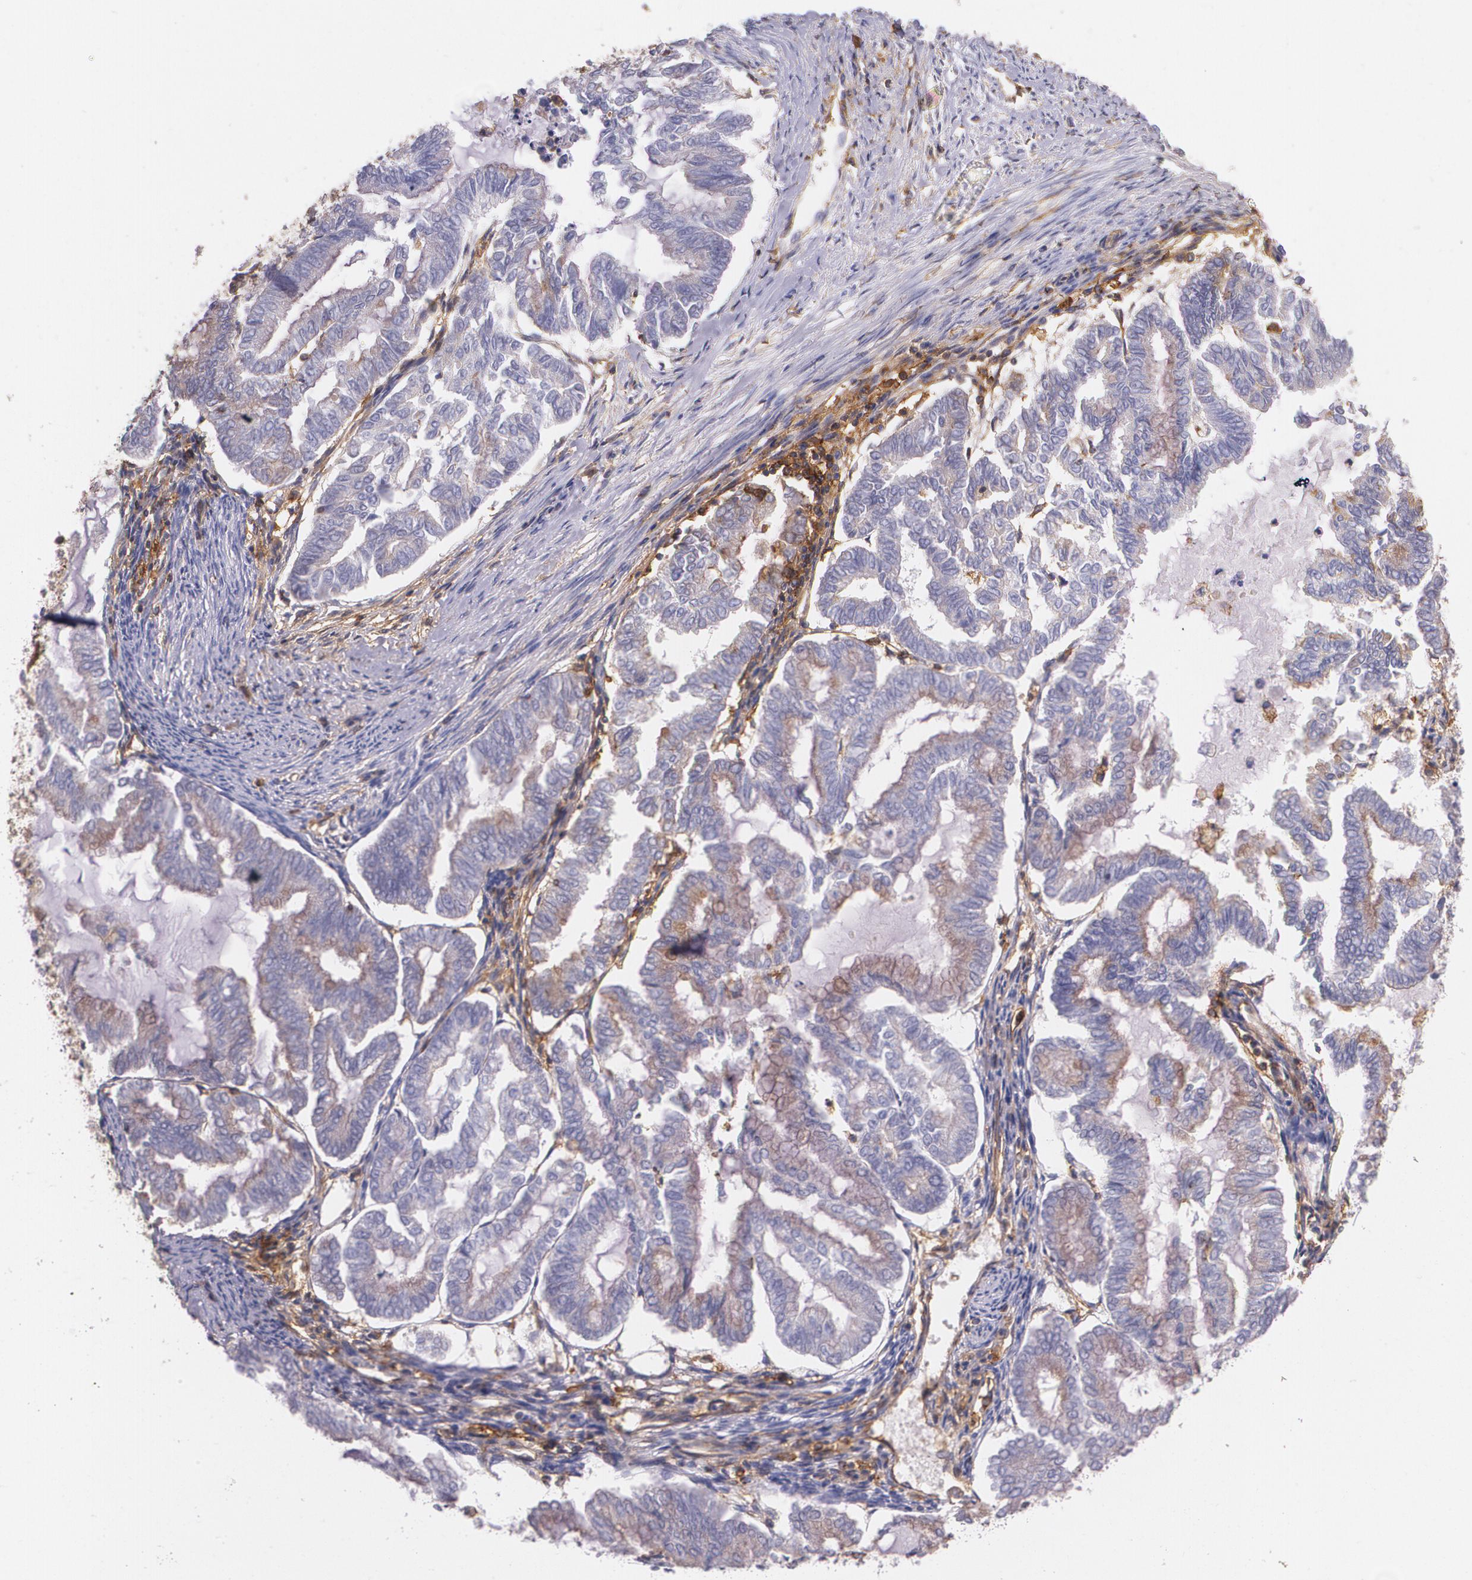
{"staining": {"intensity": "weak", "quantity": "<25%", "location": "cytoplasmic/membranous"}, "tissue": "endometrial cancer", "cell_type": "Tumor cells", "image_type": "cancer", "snomed": [{"axis": "morphology", "description": "Adenocarcinoma, NOS"}, {"axis": "topography", "description": "Endometrium"}], "caption": "Protein analysis of endometrial adenocarcinoma exhibits no significant staining in tumor cells. Brightfield microscopy of immunohistochemistry (IHC) stained with DAB (brown) and hematoxylin (blue), captured at high magnification.", "gene": "B2M", "patient": {"sex": "female", "age": 79}}